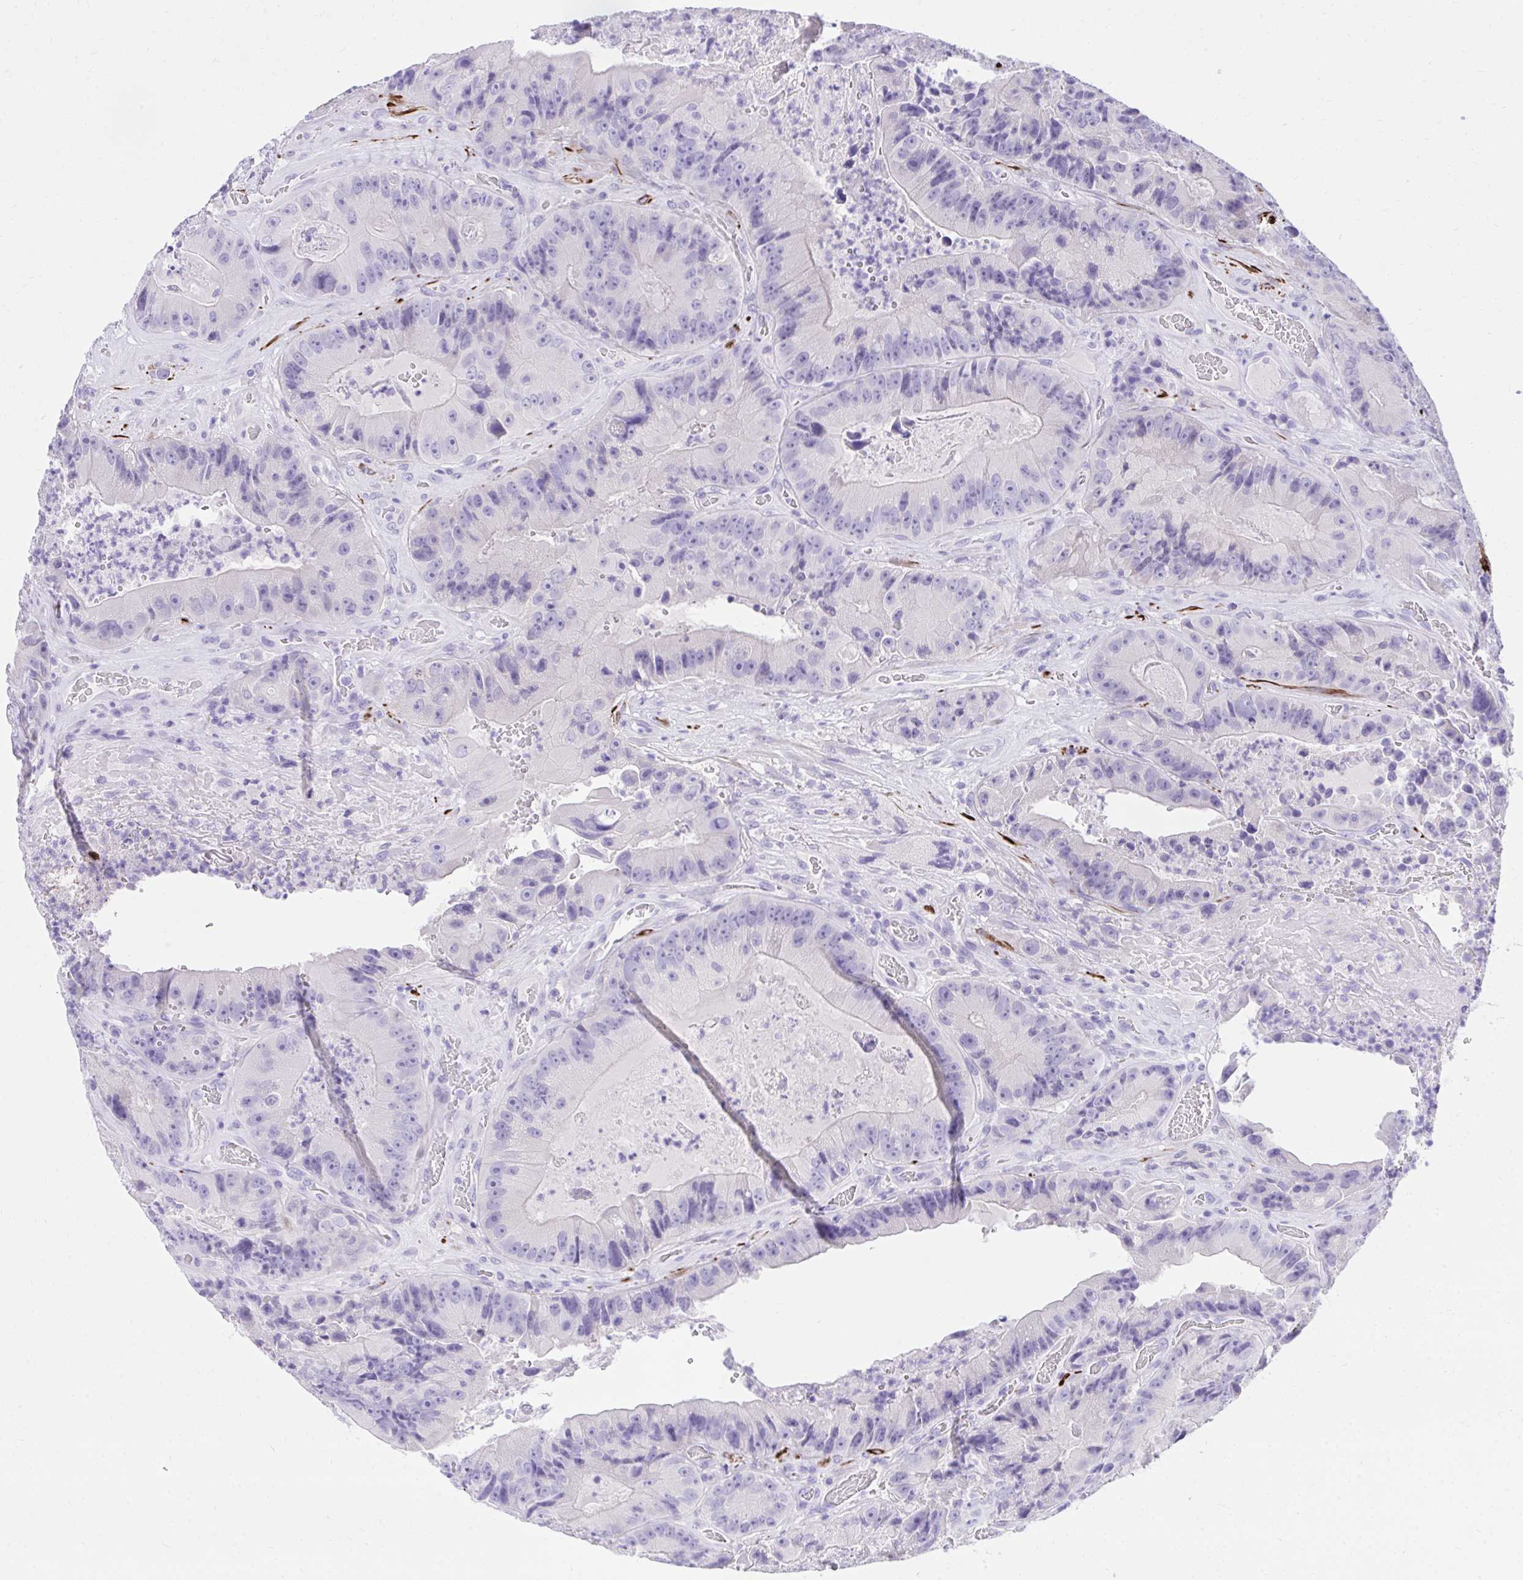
{"staining": {"intensity": "negative", "quantity": "none", "location": "none"}, "tissue": "colorectal cancer", "cell_type": "Tumor cells", "image_type": "cancer", "snomed": [{"axis": "morphology", "description": "Adenocarcinoma, NOS"}, {"axis": "topography", "description": "Colon"}], "caption": "An image of human colorectal cancer (adenocarcinoma) is negative for staining in tumor cells.", "gene": "KCNN4", "patient": {"sex": "female", "age": 86}}